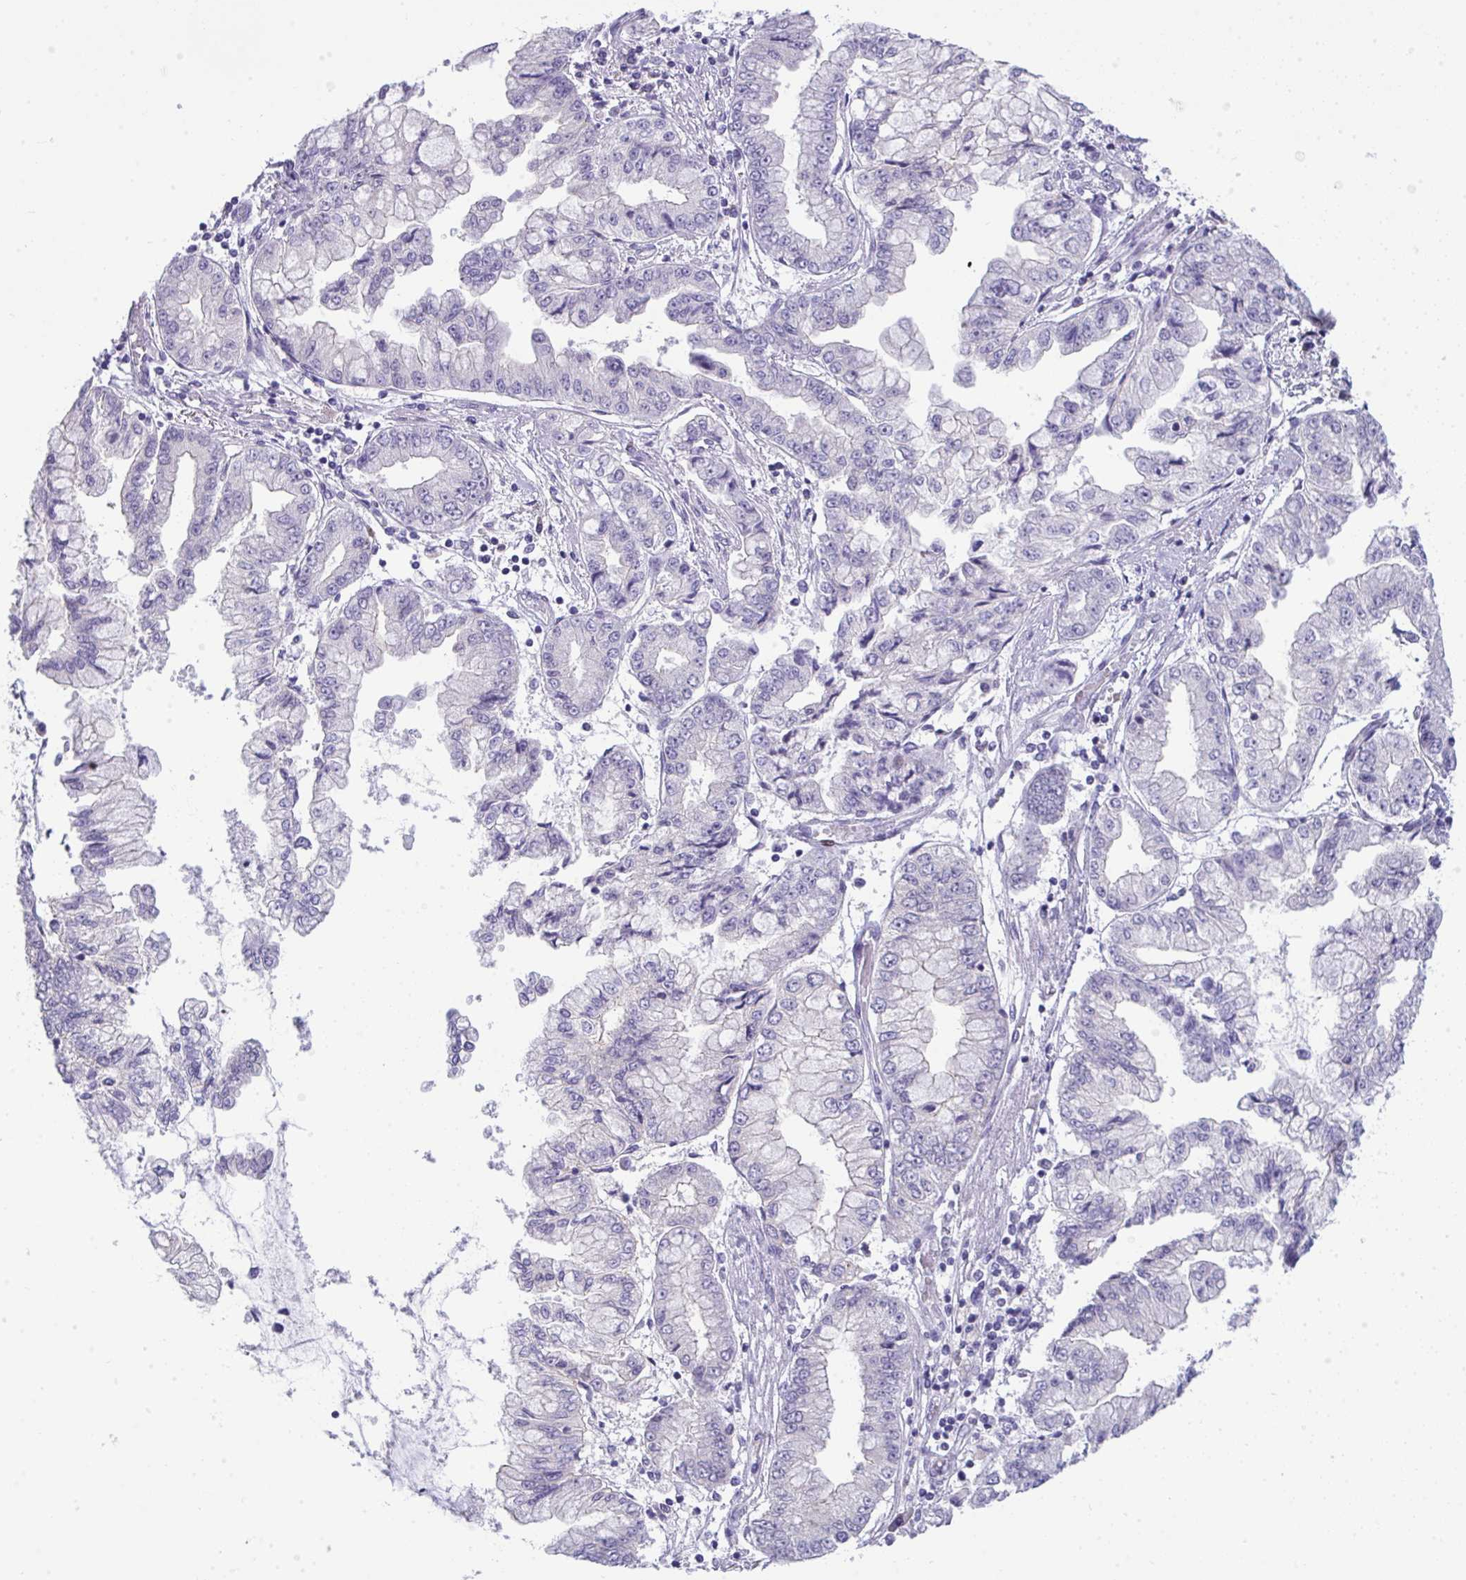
{"staining": {"intensity": "negative", "quantity": "none", "location": "none"}, "tissue": "stomach cancer", "cell_type": "Tumor cells", "image_type": "cancer", "snomed": [{"axis": "morphology", "description": "Adenocarcinoma, NOS"}, {"axis": "topography", "description": "Stomach, upper"}], "caption": "DAB immunohistochemical staining of adenocarcinoma (stomach) demonstrates no significant expression in tumor cells.", "gene": "GALNT16", "patient": {"sex": "female", "age": 74}}